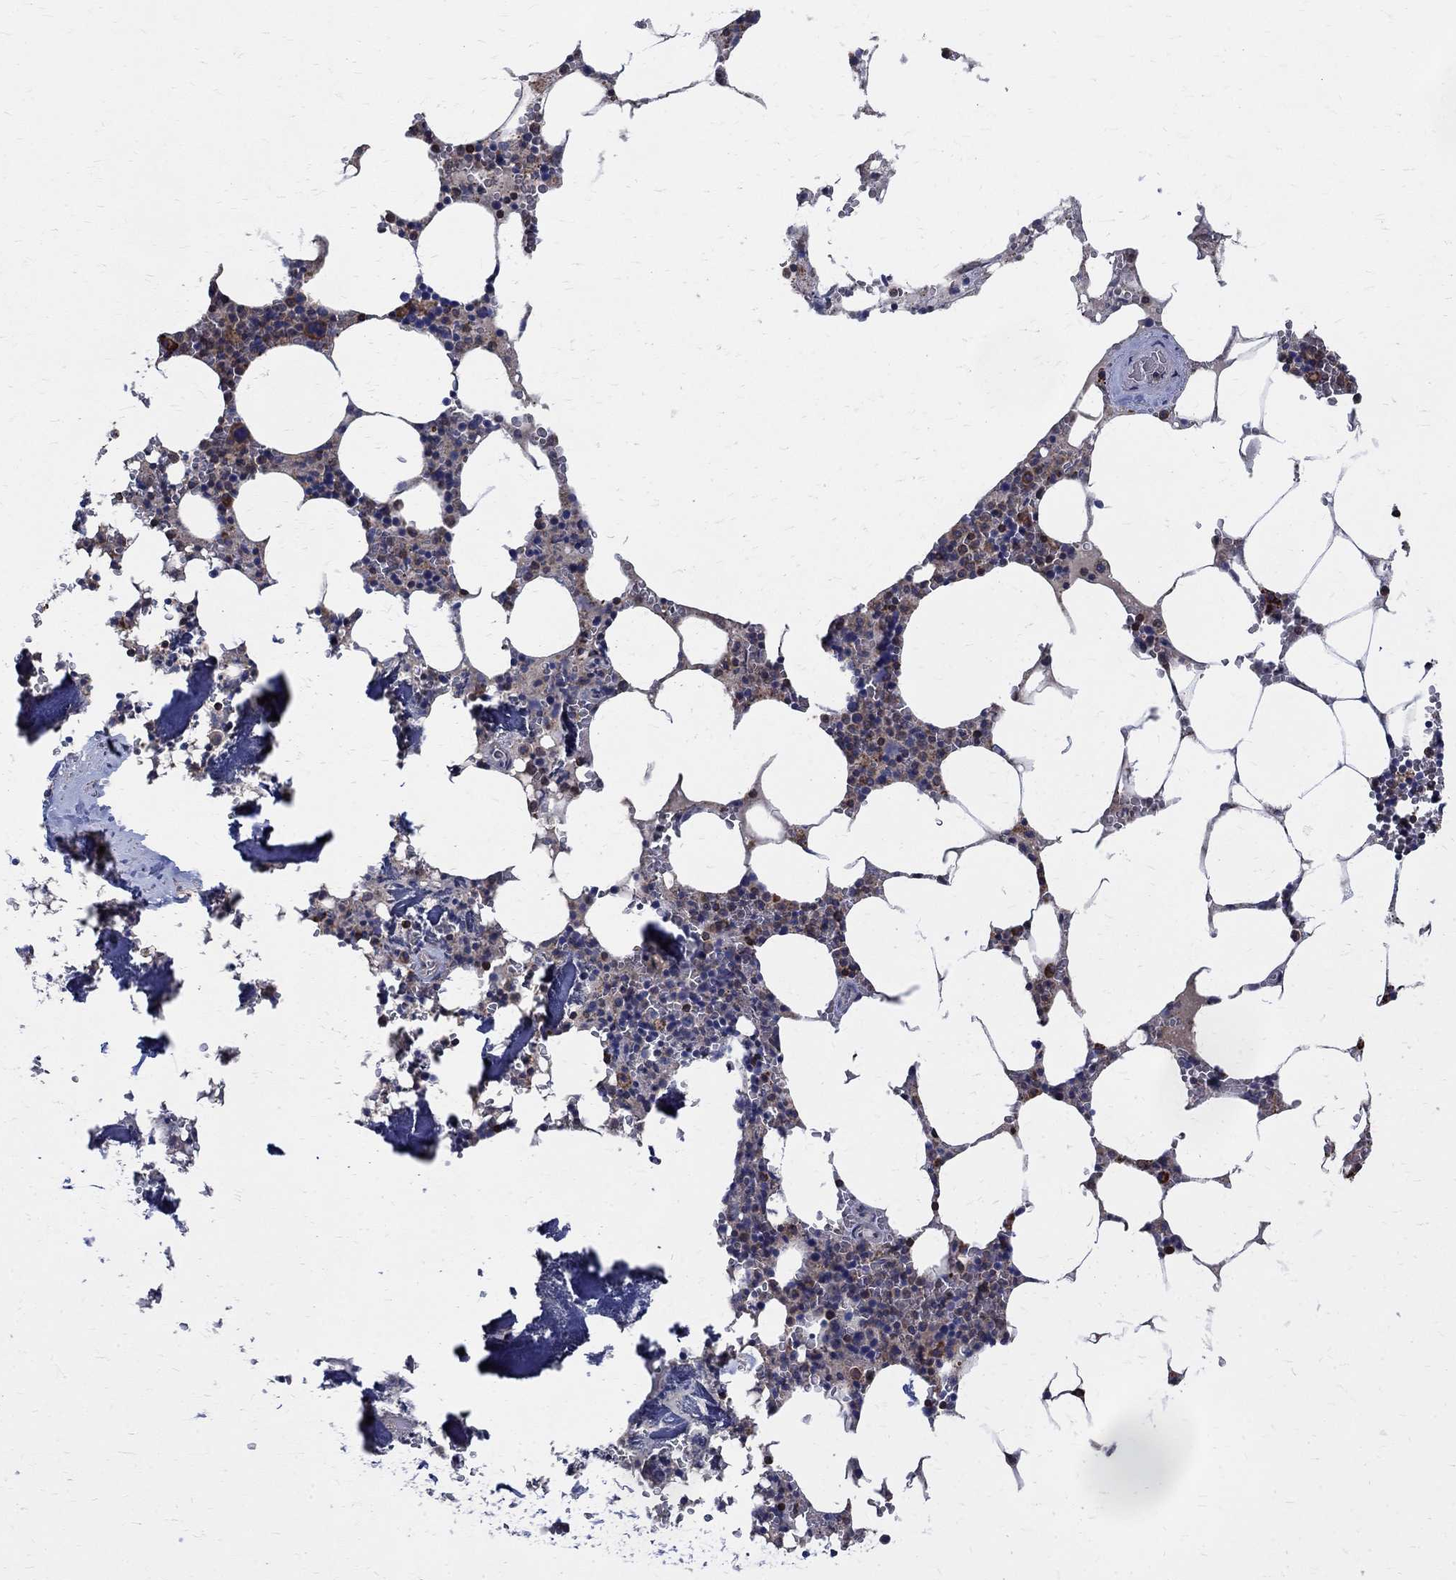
{"staining": {"intensity": "moderate", "quantity": "25%-75%", "location": "cytoplasmic/membranous"}, "tissue": "bone marrow", "cell_type": "Hematopoietic cells", "image_type": "normal", "snomed": [{"axis": "morphology", "description": "Normal tissue, NOS"}, {"axis": "topography", "description": "Bone marrow"}], "caption": "An immunohistochemistry (IHC) micrograph of benign tissue is shown. Protein staining in brown highlights moderate cytoplasmic/membranous positivity in bone marrow within hematopoietic cells.", "gene": "AGAP2", "patient": {"sex": "female", "age": 64}}